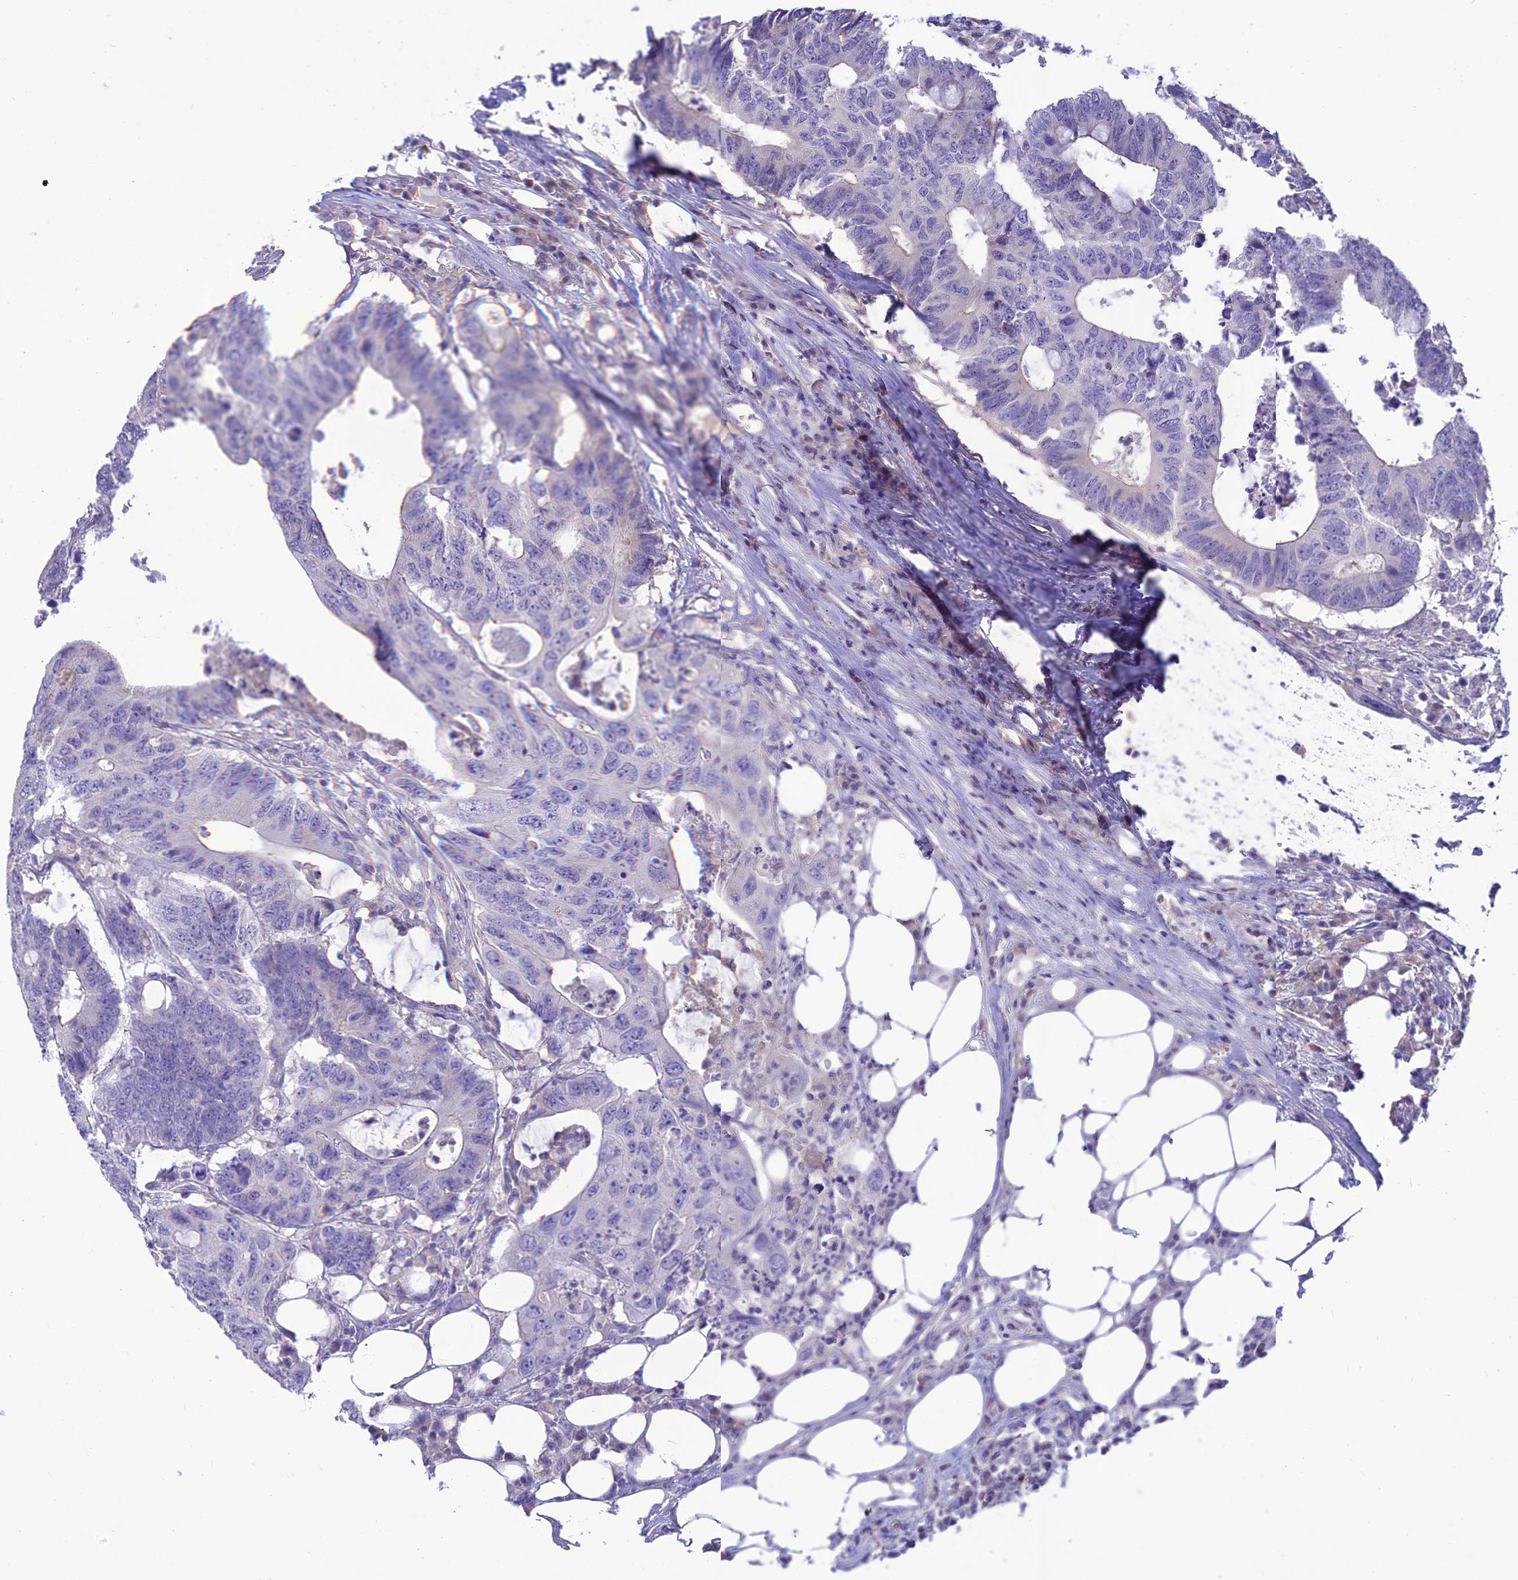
{"staining": {"intensity": "negative", "quantity": "none", "location": "none"}, "tissue": "colorectal cancer", "cell_type": "Tumor cells", "image_type": "cancer", "snomed": [{"axis": "morphology", "description": "Adenocarcinoma, NOS"}, {"axis": "topography", "description": "Colon"}], "caption": "Colorectal cancer (adenocarcinoma) stained for a protein using immunohistochemistry (IHC) shows no expression tumor cells.", "gene": "TEKT3", "patient": {"sex": "male", "age": 71}}